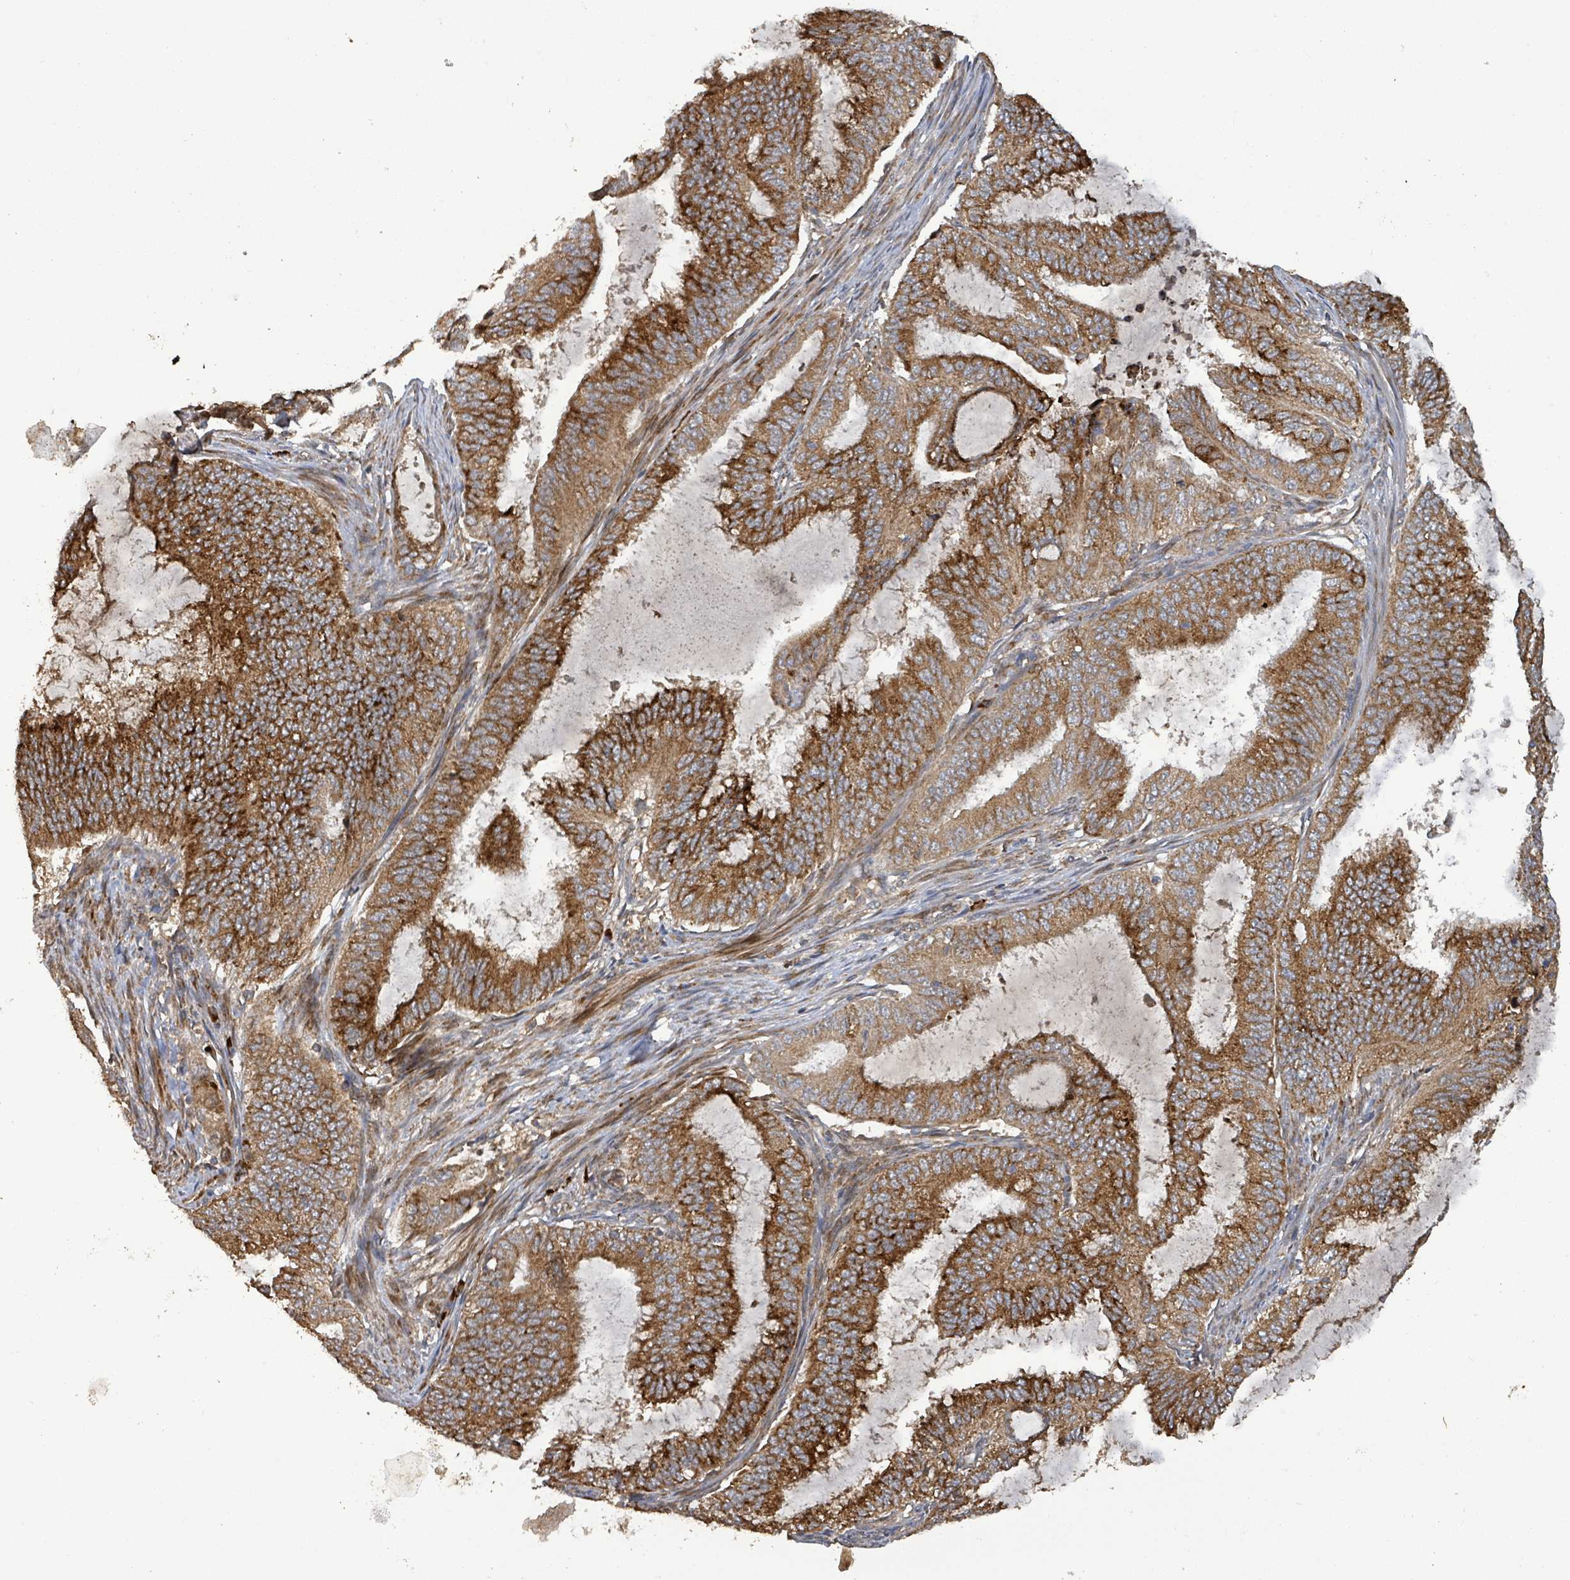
{"staining": {"intensity": "strong", "quantity": ">75%", "location": "cytoplasmic/membranous"}, "tissue": "endometrial cancer", "cell_type": "Tumor cells", "image_type": "cancer", "snomed": [{"axis": "morphology", "description": "Adenocarcinoma, NOS"}, {"axis": "topography", "description": "Endometrium"}], "caption": "Immunohistochemical staining of endometrial adenocarcinoma reveals high levels of strong cytoplasmic/membranous protein staining in approximately >75% of tumor cells.", "gene": "STARD4", "patient": {"sex": "female", "age": 51}}